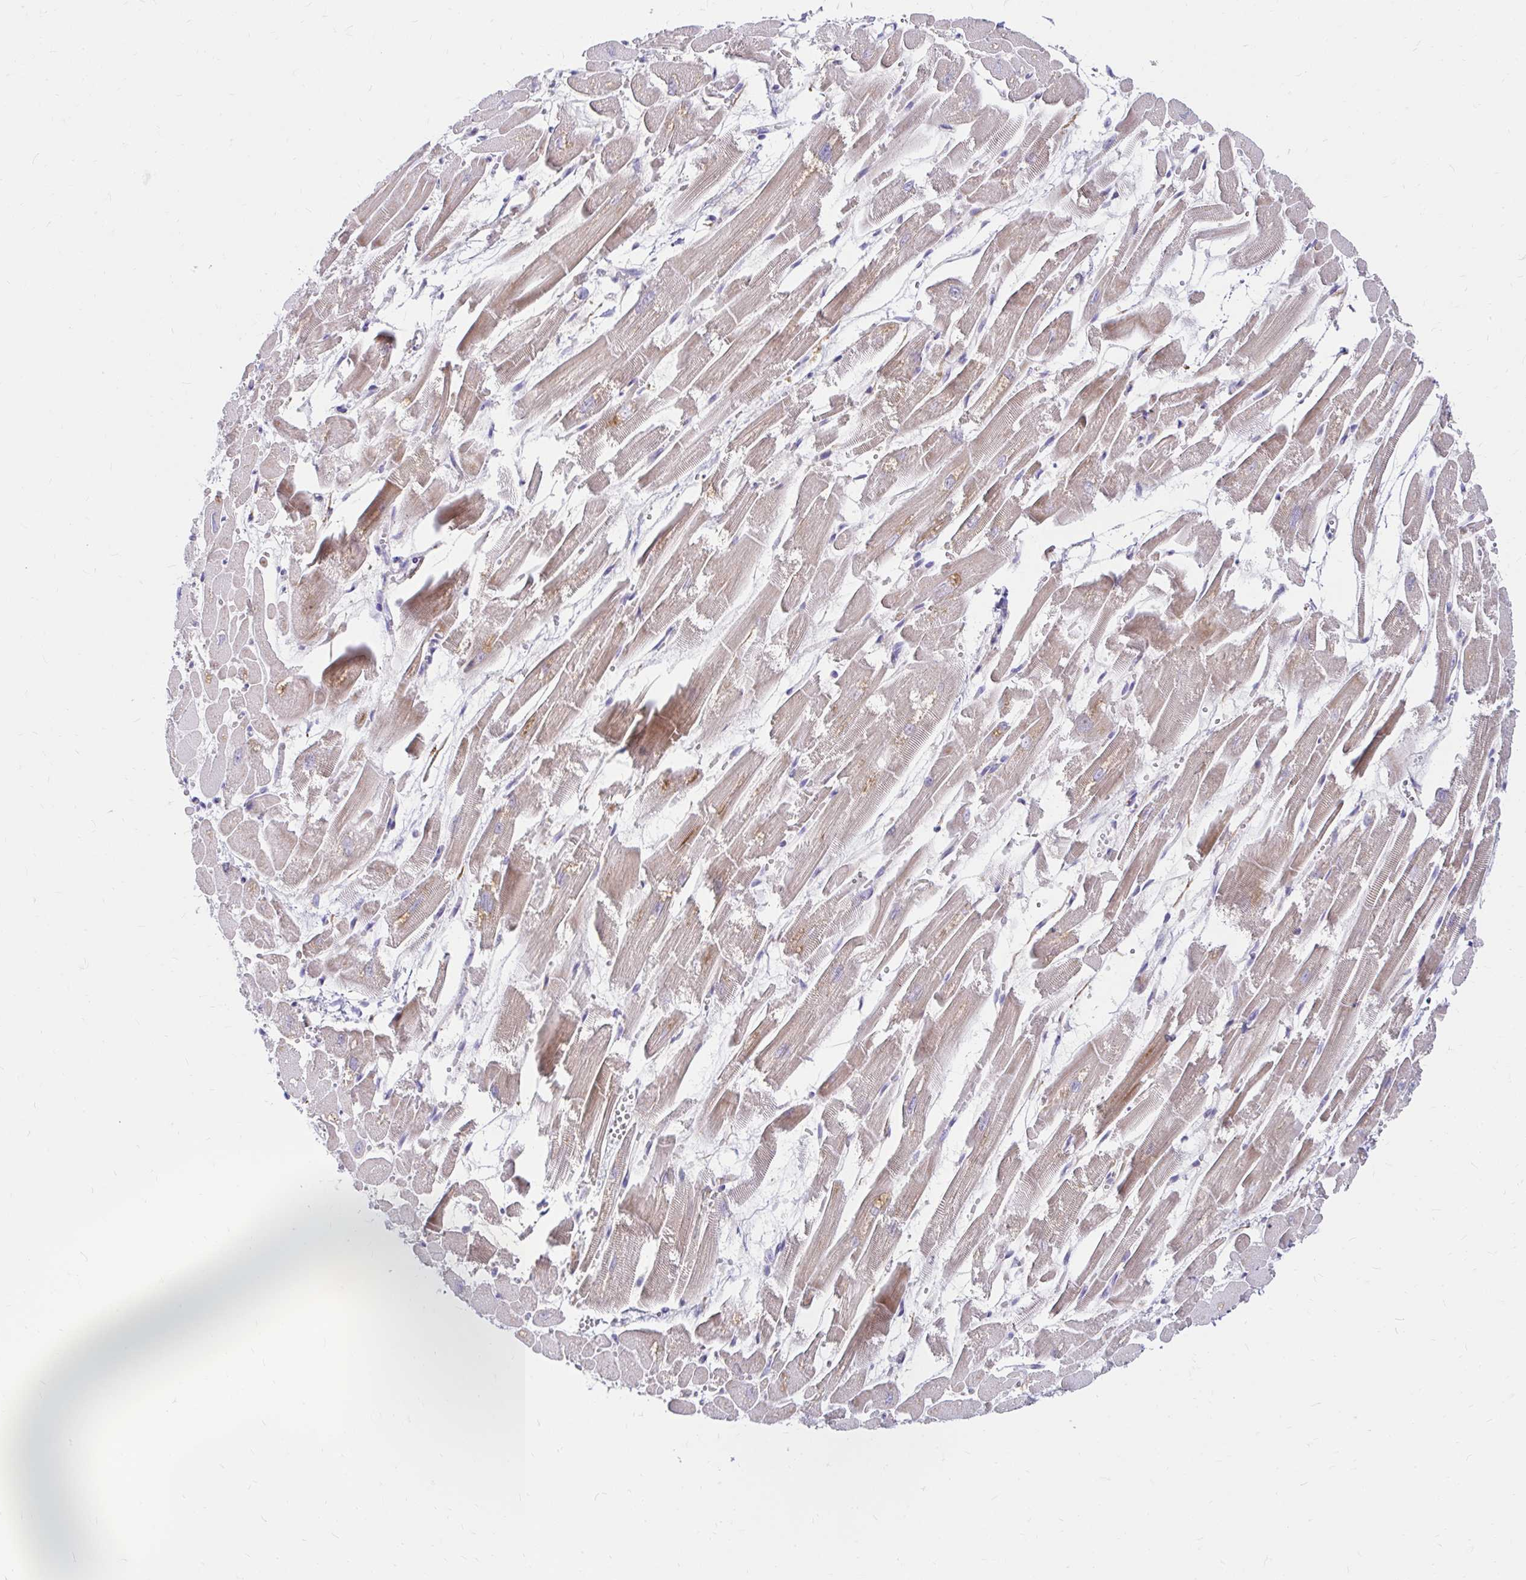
{"staining": {"intensity": "weak", "quantity": ">75%", "location": "cytoplasmic/membranous"}, "tissue": "heart muscle", "cell_type": "Cardiomyocytes", "image_type": "normal", "snomed": [{"axis": "morphology", "description": "Normal tissue, NOS"}, {"axis": "topography", "description": "Heart"}], "caption": "IHC histopathology image of normal heart muscle stained for a protein (brown), which demonstrates low levels of weak cytoplasmic/membranous staining in about >75% of cardiomyocytes.", "gene": "GUCY1A1", "patient": {"sex": "female", "age": 52}}